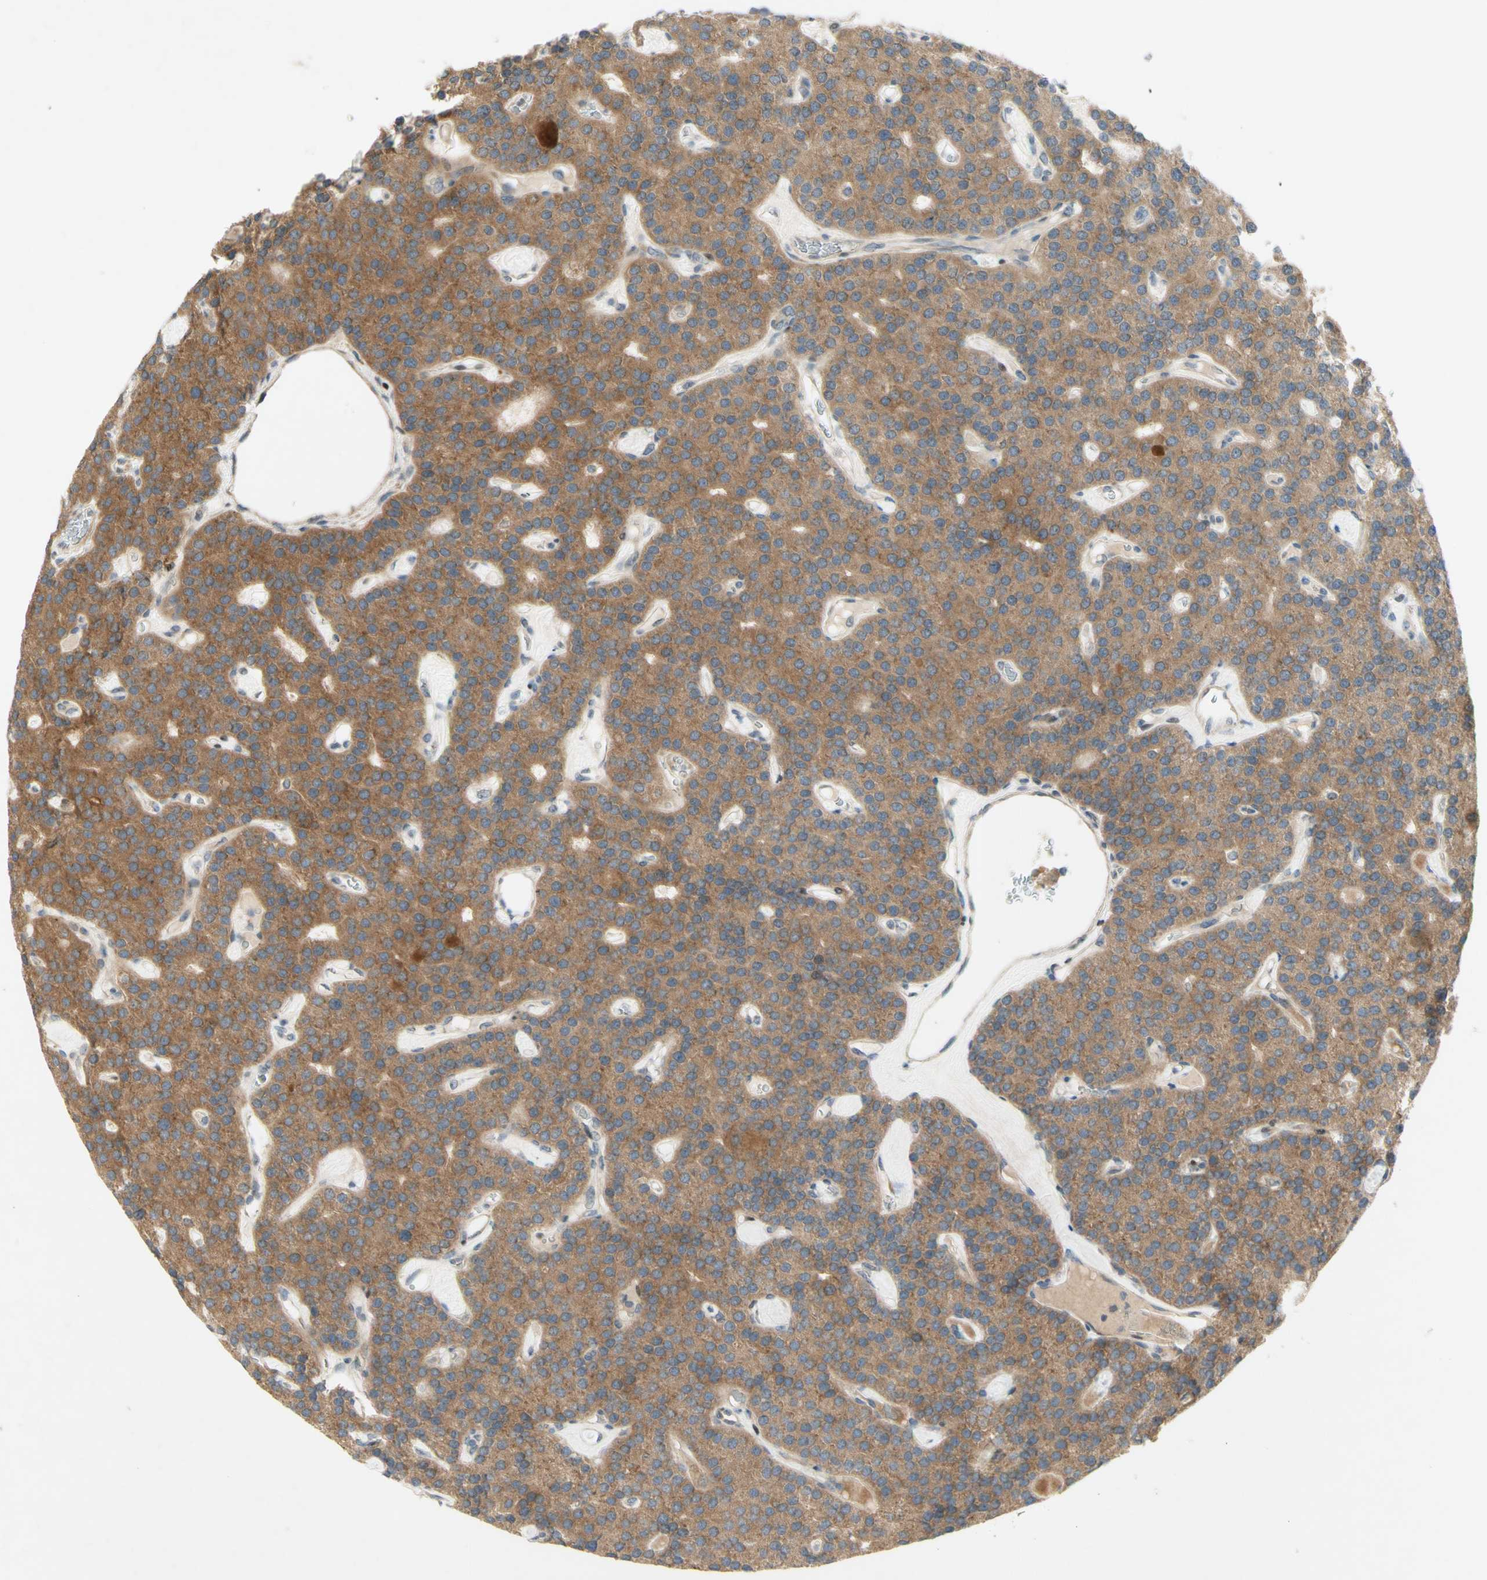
{"staining": {"intensity": "strong", "quantity": ">75%", "location": "cytoplasmic/membranous"}, "tissue": "parathyroid gland", "cell_type": "Glandular cells", "image_type": "normal", "snomed": [{"axis": "morphology", "description": "Normal tissue, NOS"}, {"axis": "morphology", "description": "Adenoma, NOS"}, {"axis": "topography", "description": "Parathyroid gland"}], "caption": "Glandular cells reveal strong cytoplasmic/membranous expression in approximately >75% of cells in benign parathyroid gland.", "gene": "ETF1", "patient": {"sex": "female", "age": 86}}